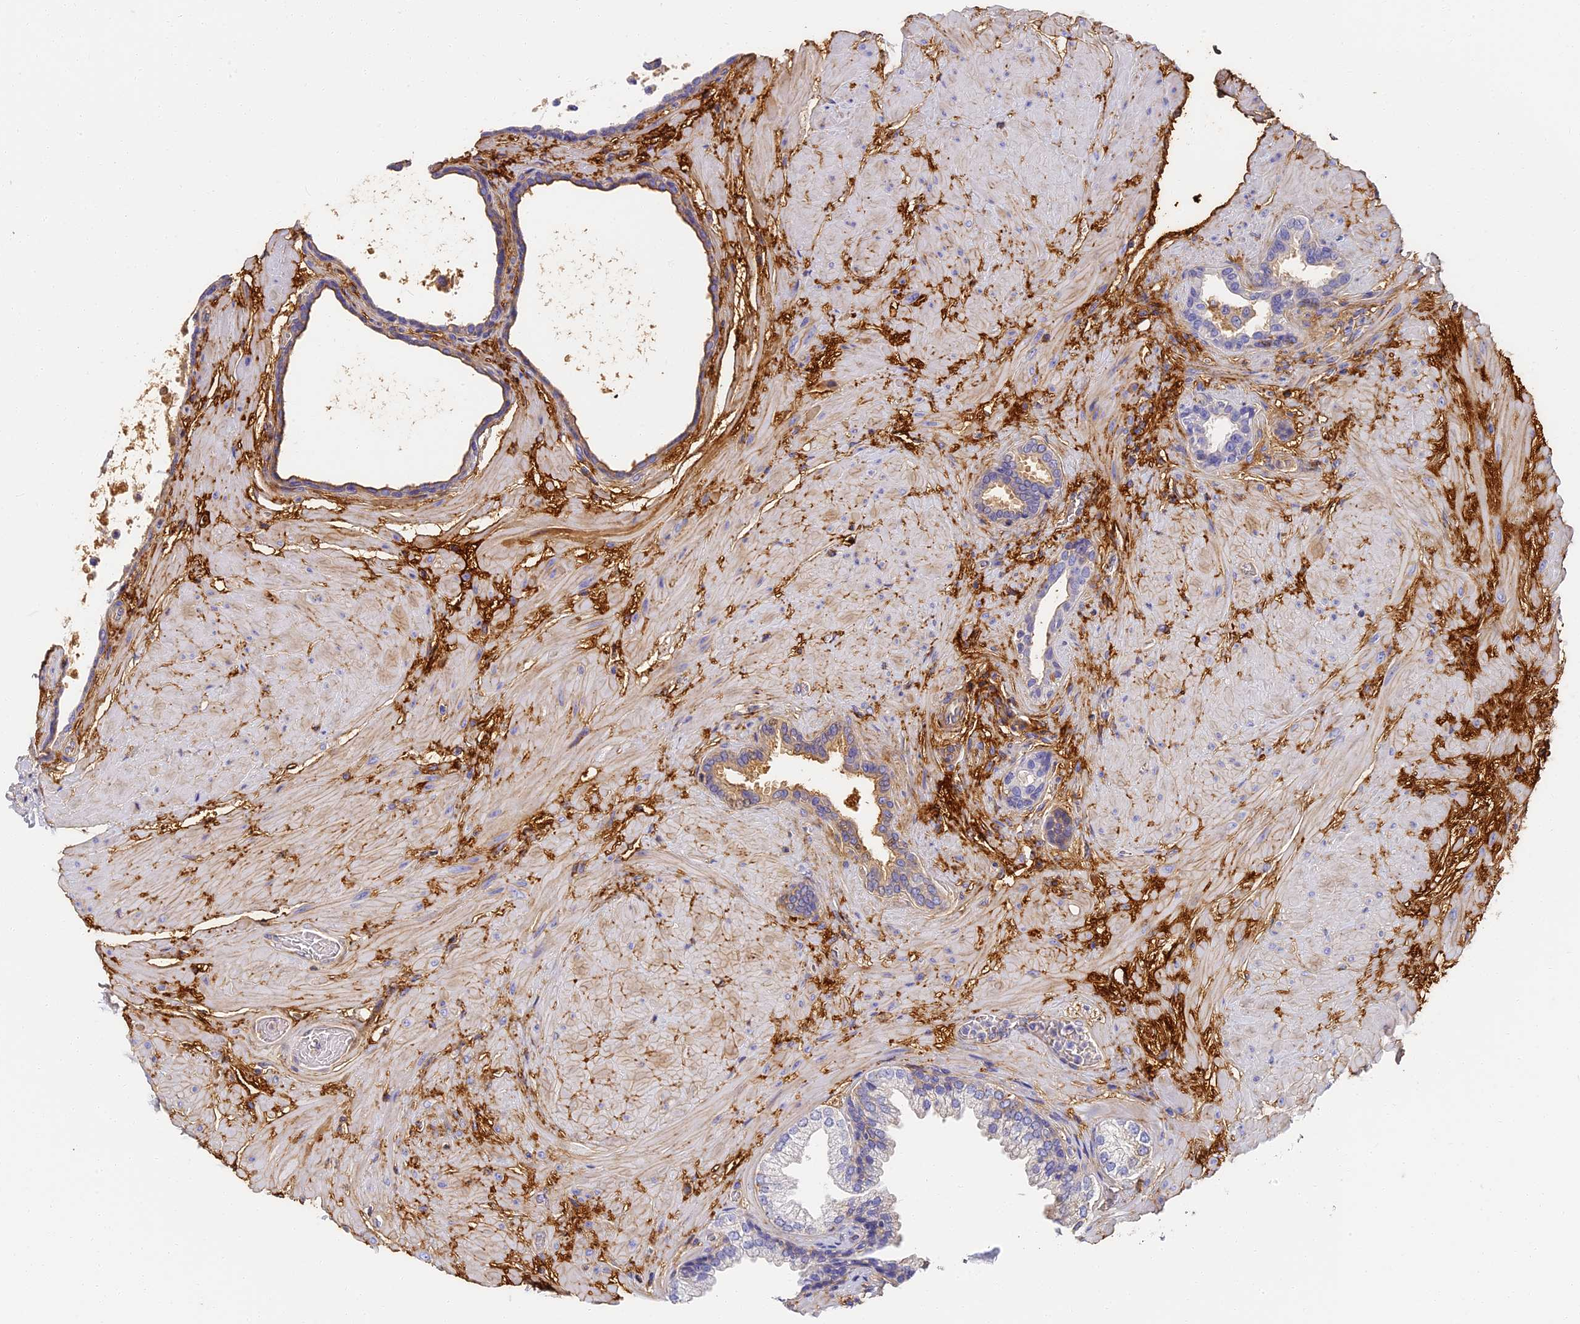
{"staining": {"intensity": "moderate", "quantity": "<25%", "location": "cytoplasmic/membranous"}, "tissue": "prostate", "cell_type": "Glandular cells", "image_type": "normal", "snomed": [{"axis": "morphology", "description": "Normal tissue, NOS"}, {"axis": "topography", "description": "Prostate"}], "caption": "Prostate stained with immunohistochemistry reveals moderate cytoplasmic/membranous expression in approximately <25% of glandular cells. (Brightfield microscopy of DAB IHC at high magnification).", "gene": "ITIH1", "patient": {"sex": "male", "age": 48}}